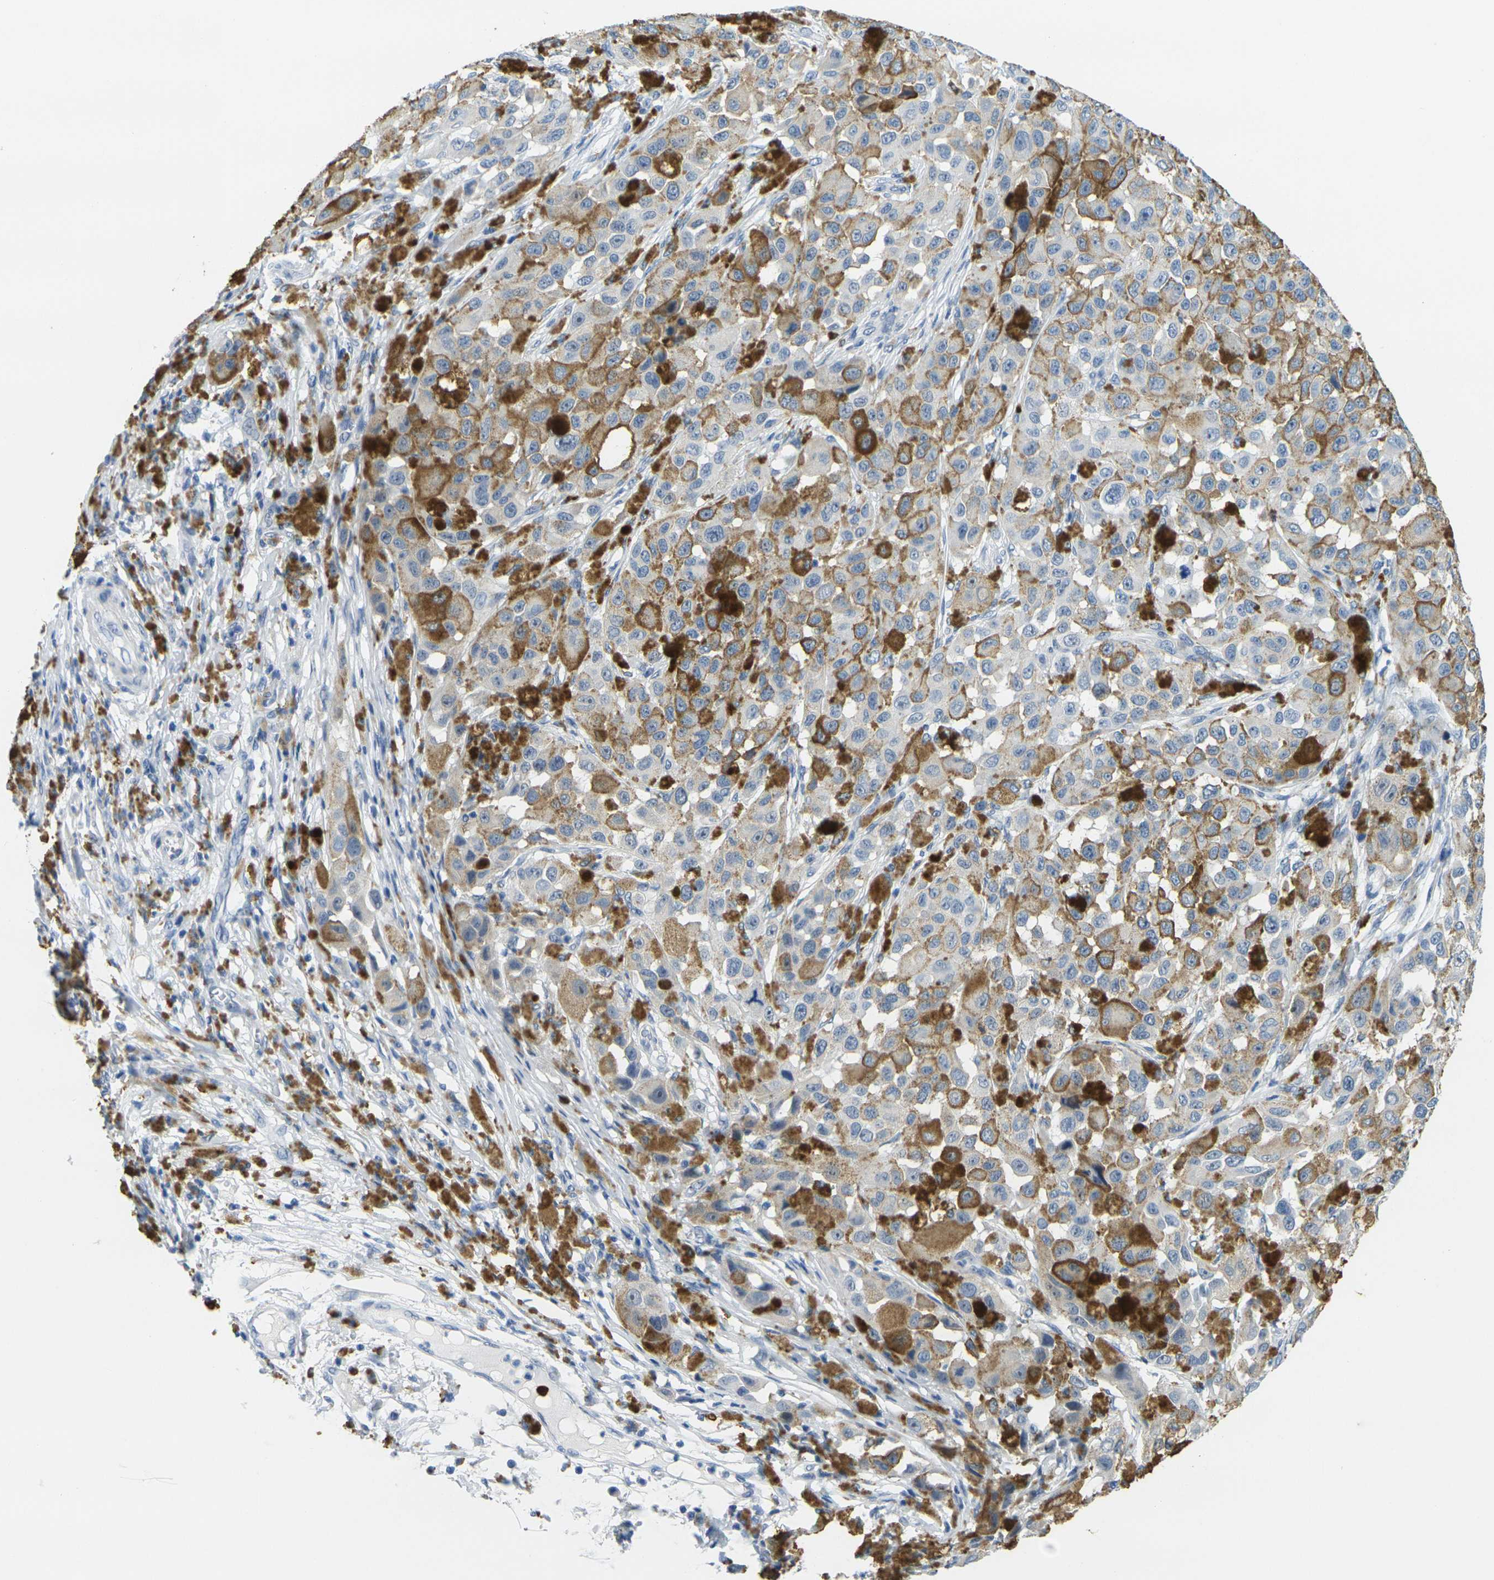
{"staining": {"intensity": "negative", "quantity": "none", "location": "none"}, "tissue": "melanoma", "cell_type": "Tumor cells", "image_type": "cancer", "snomed": [{"axis": "morphology", "description": "Malignant melanoma, NOS"}, {"axis": "topography", "description": "Skin"}], "caption": "High magnification brightfield microscopy of malignant melanoma stained with DAB (3,3'-diaminobenzidine) (brown) and counterstained with hematoxylin (blue): tumor cells show no significant positivity. The staining was performed using DAB (3,3'-diaminobenzidine) to visualize the protein expression in brown, while the nuclei were stained in blue with hematoxylin (Magnification: 20x).", "gene": "GPR15", "patient": {"sex": "female", "age": 46}}